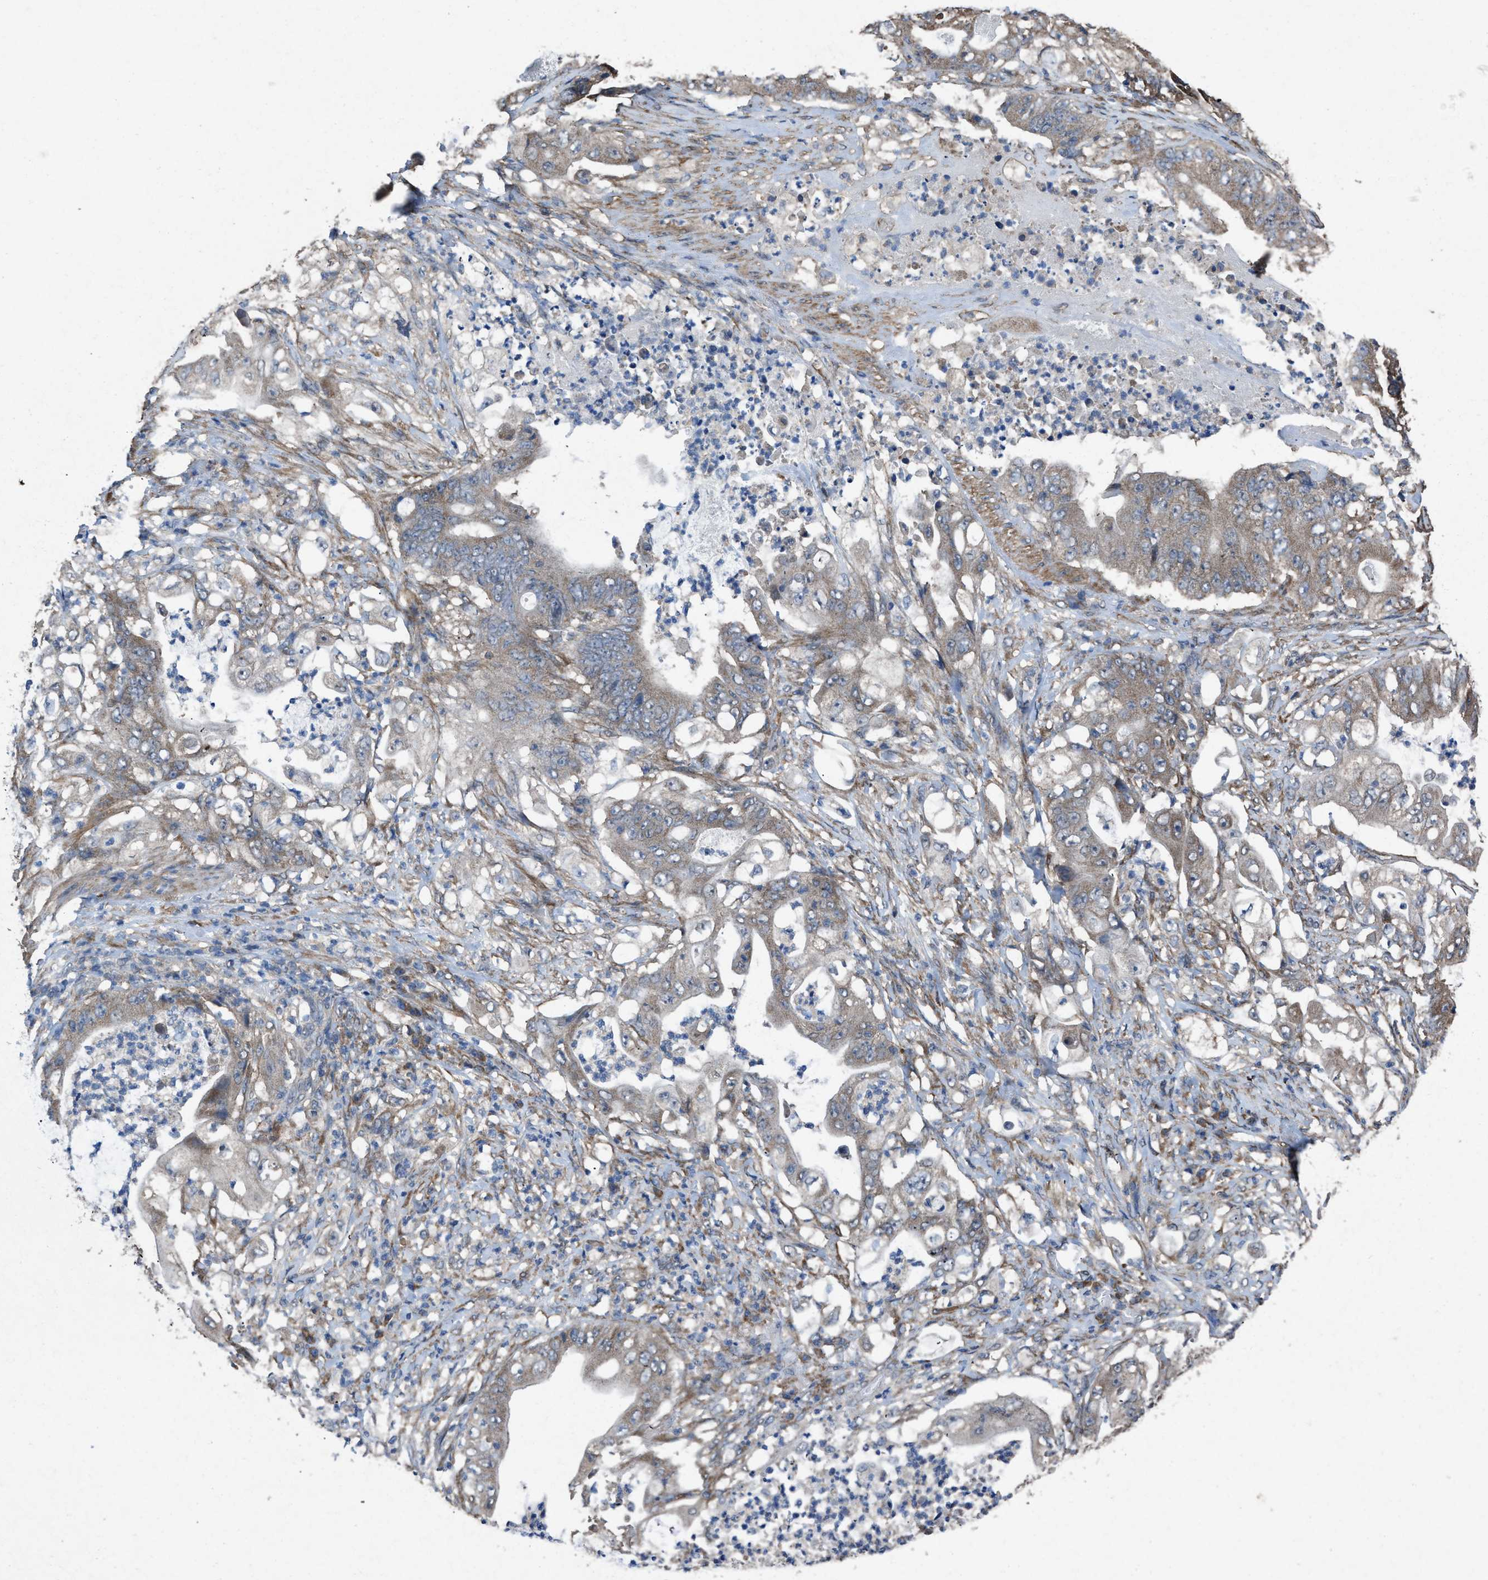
{"staining": {"intensity": "weak", "quantity": "25%-75%", "location": "cytoplasmic/membranous"}, "tissue": "stomach cancer", "cell_type": "Tumor cells", "image_type": "cancer", "snomed": [{"axis": "morphology", "description": "Adenocarcinoma, NOS"}, {"axis": "topography", "description": "Stomach"}], "caption": "Stomach cancer (adenocarcinoma) stained with a brown dye demonstrates weak cytoplasmic/membranous positive expression in approximately 25%-75% of tumor cells.", "gene": "ARL6", "patient": {"sex": "female", "age": 73}}